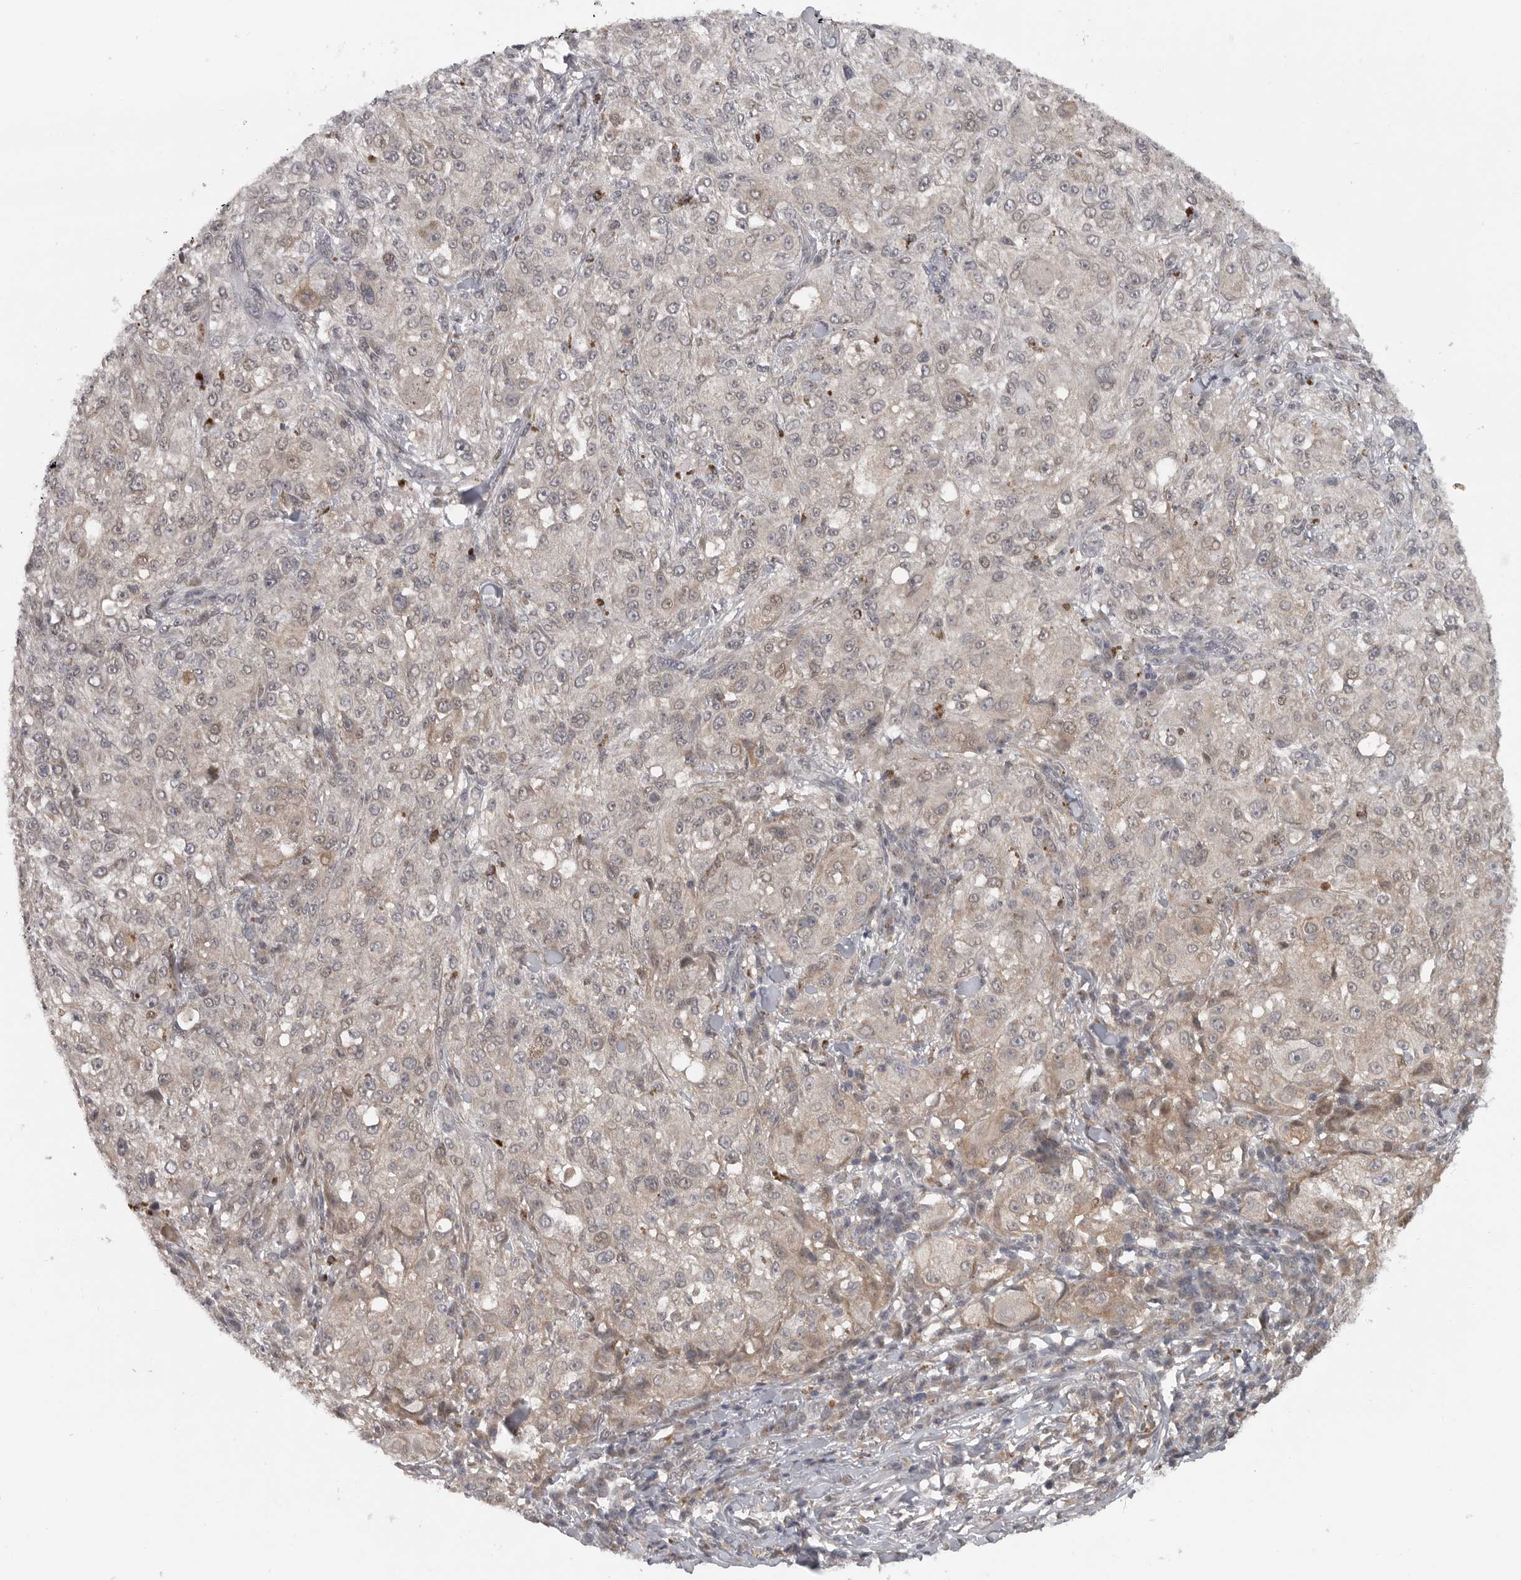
{"staining": {"intensity": "weak", "quantity": "<25%", "location": "cytoplasmic/membranous,nuclear"}, "tissue": "melanoma", "cell_type": "Tumor cells", "image_type": "cancer", "snomed": [{"axis": "morphology", "description": "Necrosis, NOS"}, {"axis": "morphology", "description": "Malignant melanoma, NOS"}, {"axis": "topography", "description": "Skin"}], "caption": "High power microscopy photomicrograph of an immunohistochemistry micrograph of malignant melanoma, revealing no significant expression in tumor cells.", "gene": "PPP1R9A", "patient": {"sex": "female", "age": 87}}